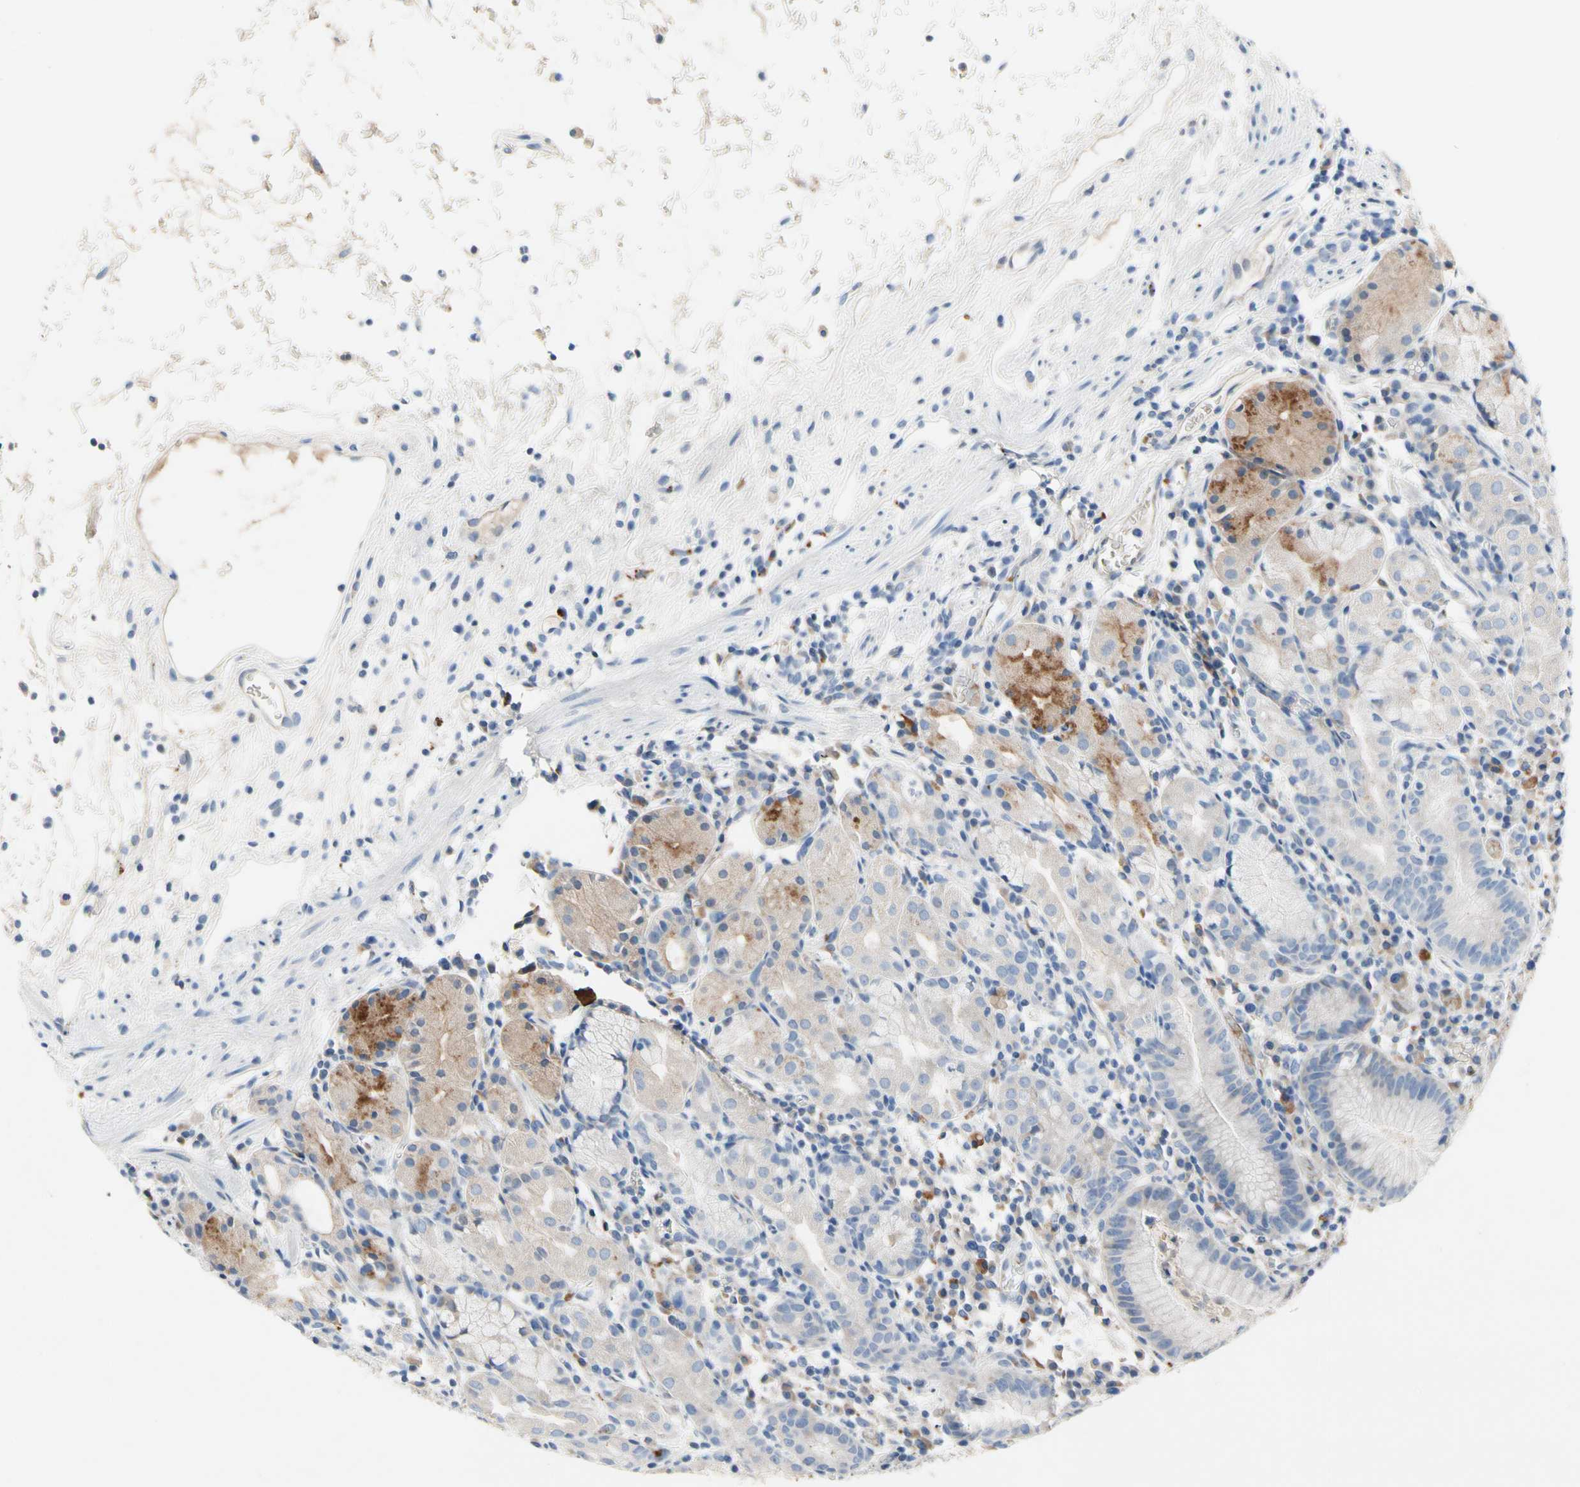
{"staining": {"intensity": "moderate", "quantity": "<25%", "location": "cytoplasmic/membranous"}, "tissue": "stomach", "cell_type": "Glandular cells", "image_type": "normal", "snomed": [{"axis": "morphology", "description": "Normal tissue, NOS"}, {"axis": "topography", "description": "Stomach"}, {"axis": "topography", "description": "Stomach, lower"}], "caption": "A high-resolution micrograph shows IHC staining of benign stomach, which shows moderate cytoplasmic/membranous positivity in approximately <25% of glandular cells. (brown staining indicates protein expression, while blue staining denotes nuclei).", "gene": "RETSAT", "patient": {"sex": "female", "age": 75}}